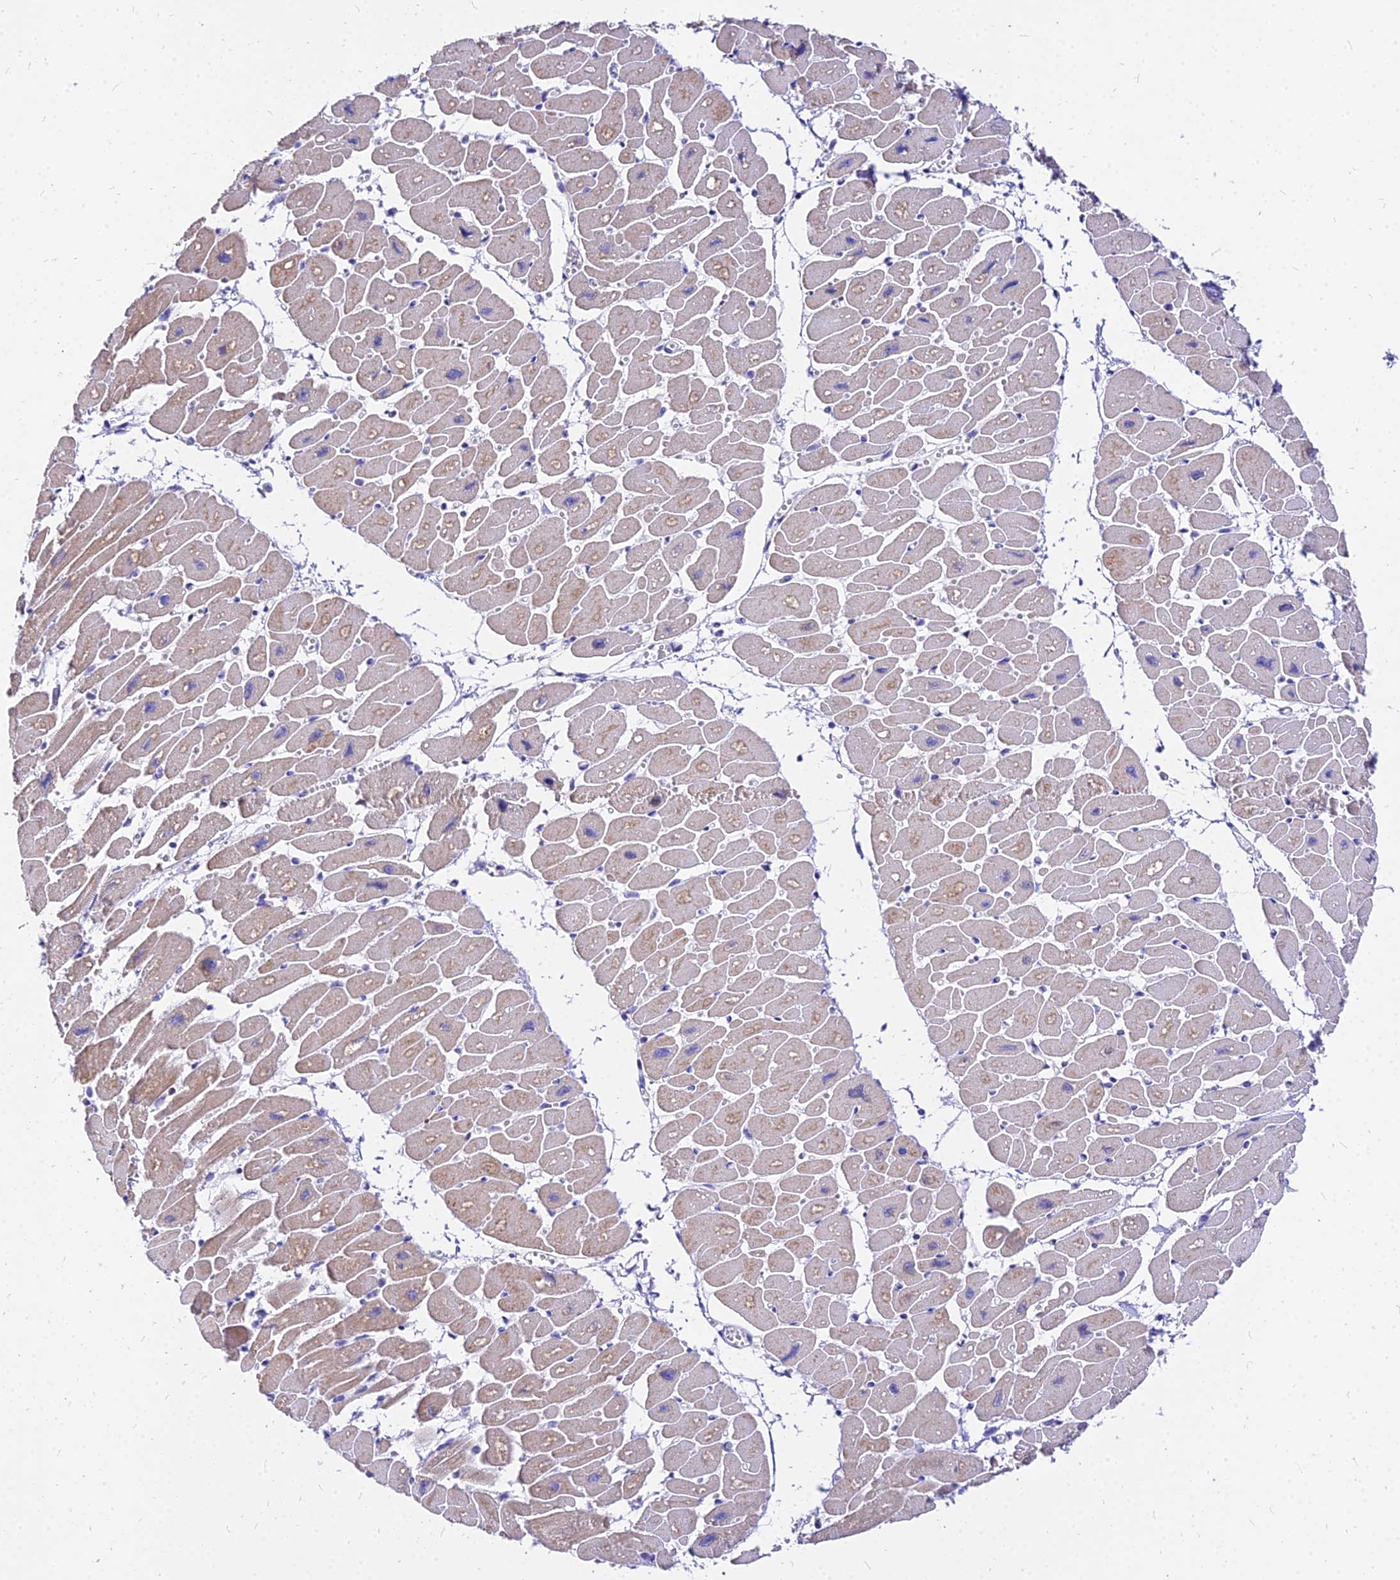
{"staining": {"intensity": "weak", "quantity": "25%-75%", "location": "cytoplasmic/membranous"}, "tissue": "heart muscle", "cell_type": "Cardiomyocytes", "image_type": "normal", "snomed": [{"axis": "morphology", "description": "Normal tissue, NOS"}, {"axis": "topography", "description": "Heart"}], "caption": "IHC micrograph of benign human heart muscle stained for a protein (brown), which demonstrates low levels of weak cytoplasmic/membranous positivity in approximately 25%-75% of cardiomyocytes.", "gene": "CARD18", "patient": {"sex": "female", "age": 54}}